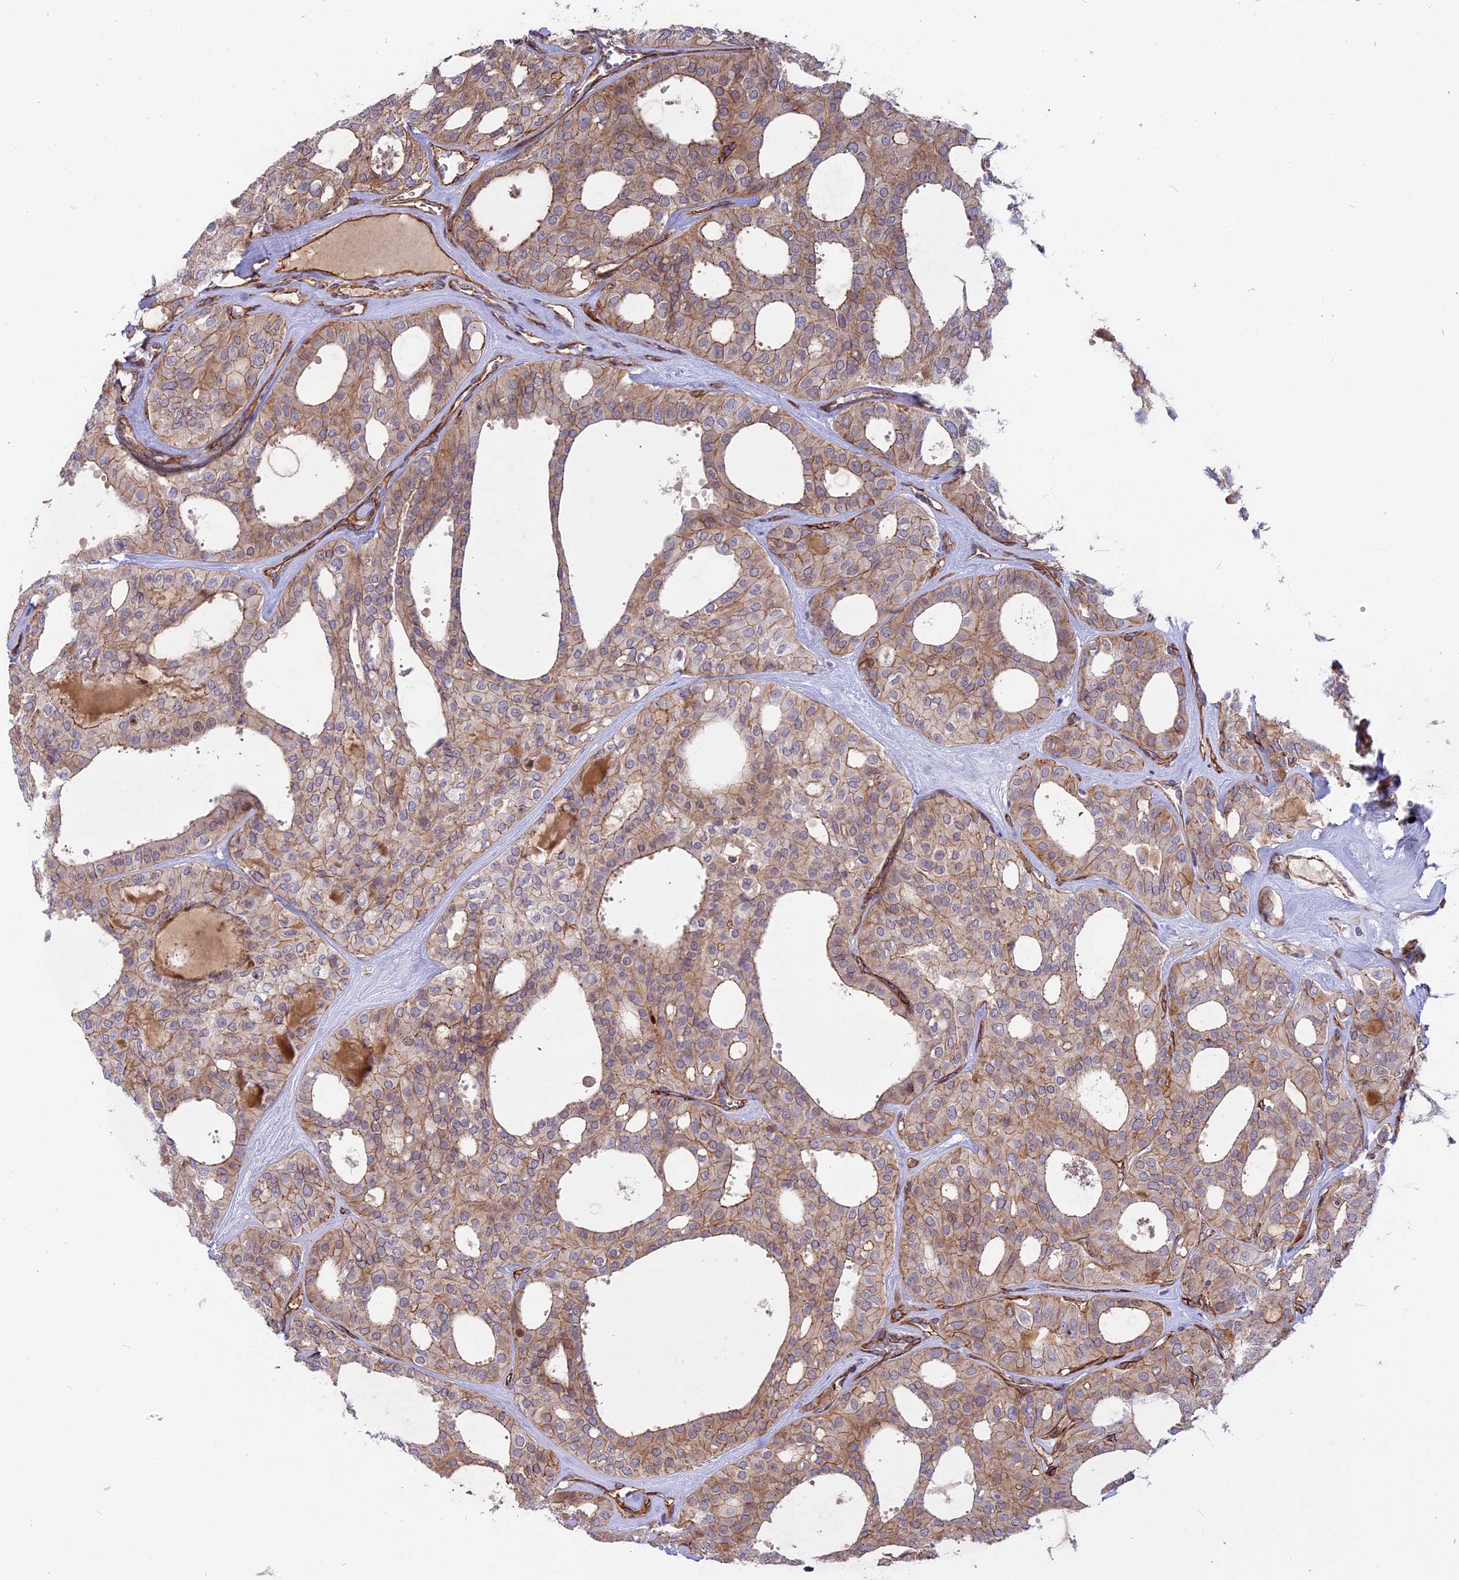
{"staining": {"intensity": "moderate", "quantity": "25%-75%", "location": "cytoplasmic/membranous"}, "tissue": "thyroid cancer", "cell_type": "Tumor cells", "image_type": "cancer", "snomed": [{"axis": "morphology", "description": "Follicular adenoma carcinoma, NOS"}, {"axis": "topography", "description": "Thyroid gland"}], "caption": "Immunohistochemical staining of human thyroid cancer (follicular adenoma carcinoma) demonstrates medium levels of moderate cytoplasmic/membranous protein positivity in approximately 25%-75% of tumor cells.", "gene": "CNBD2", "patient": {"sex": "male", "age": 75}}